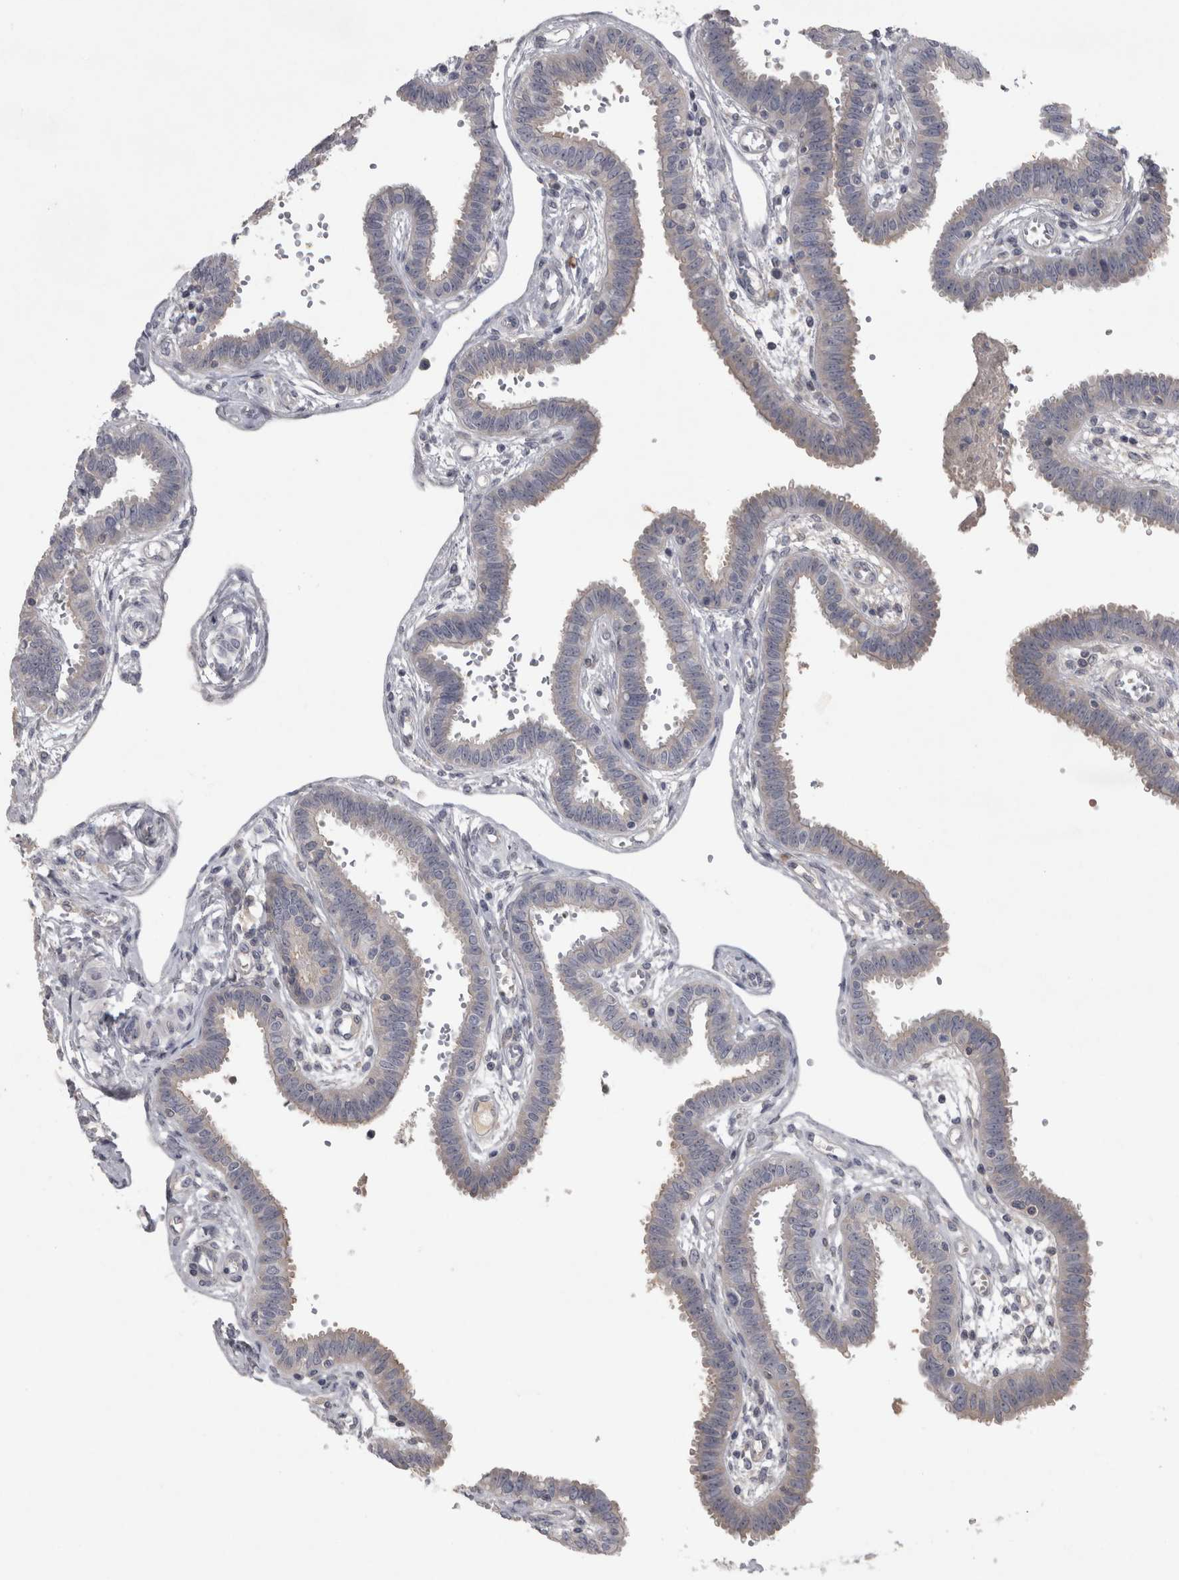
{"staining": {"intensity": "negative", "quantity": "none", "location": "none"}, "tissue": "fallopian tube", "cell_type": "Glandular cells", "image_type": "normal", "snomed": [{"axis": "morphology", "description": "Normal tissue, NOS"}, {"axis": "topography", "description": "Fallopian tube"}], "caption": "Fallopian tube stained for a protein using IHC demonstrates no staining glandular cells.", "gene": "ENPP7", "patient": {"sex": "female", "age": 32}}